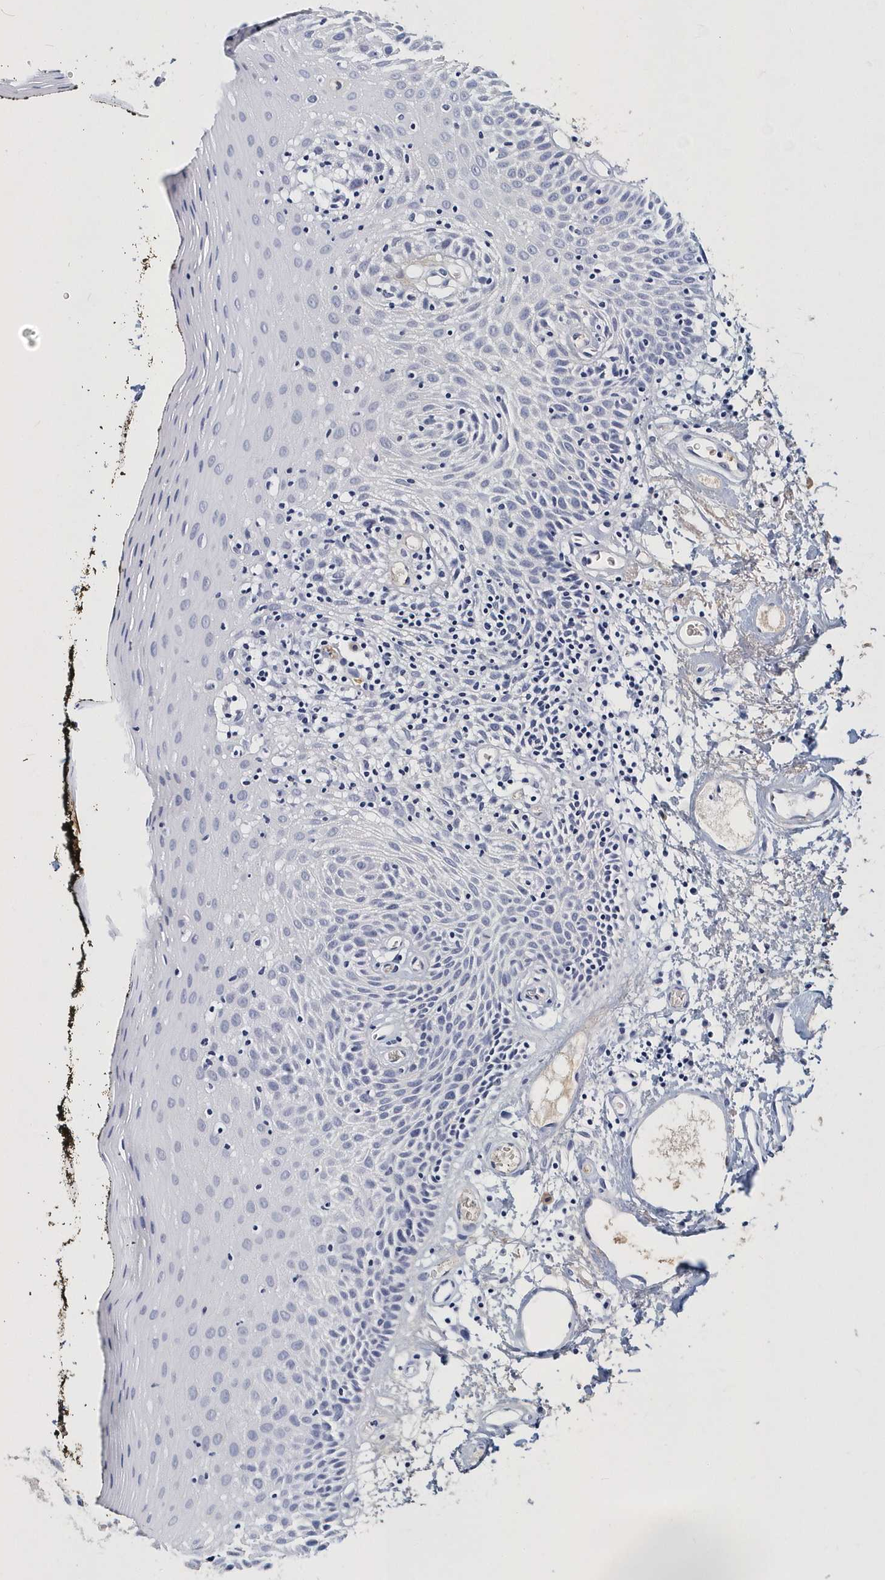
{"staining": {"intensity": "negative", "quantity": "none", "location": "none"}, "tissue": "oral mucosa", "cell_type": "Squamous epithelial cells", "image_type": "normal", "snomed": [{"axis": "morphology", "description": "Normal tissue, NOS"}, {"axis": "topography", "description": "Oral tissue"}], "caption": "An IHC micrograph of normal oral mucosa is shown. There is no staining in squamous epithelial cells of oral mucosa. Brightfield microscopy of immunohistochemistry stained with DAB (brown) and hematoxylin (blue), captured at high magnification.", "gene": "ITGA2B", "patient": {"sex": "male", "age": 74}}